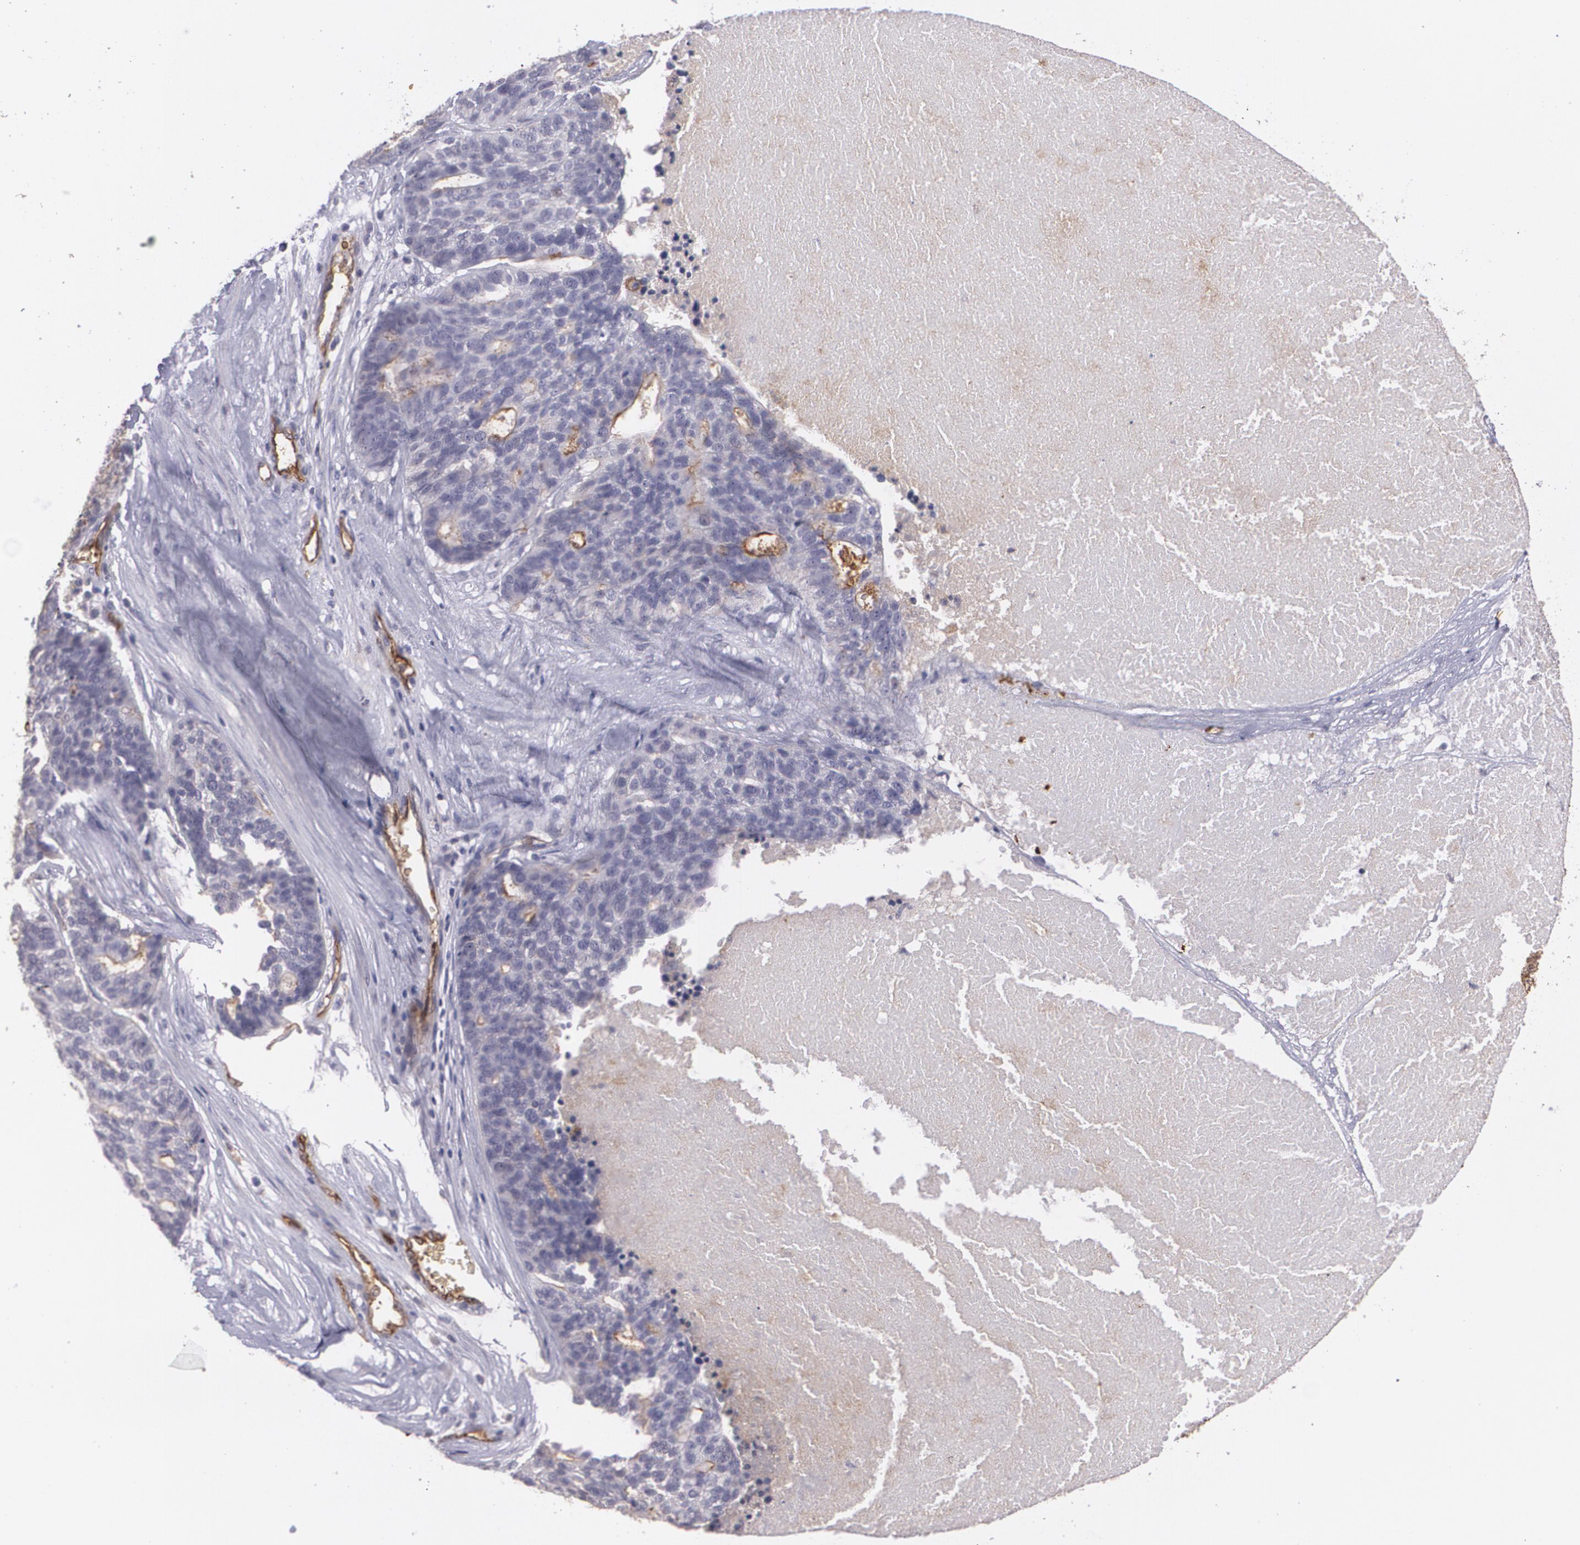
{"staining": {"intensity": "negative", "quantity": "none", "location": "none"}, "tissue": "ovarian cancer", "cell_type": "Tumor cells", "image_type": "cancer", "snomed": [{"axis": "morphology", "description": "Cystadenocarcinoma, serous, NOS"}, {"axis": "topography", "description": "Ovary"}], "caption": "Human ovarian cancer stained for a protein using immunohistochemistry demonstrates no positivity in tumor cells.", "gene": "ACE", "patient": {"sex": "female", "age": 59}}